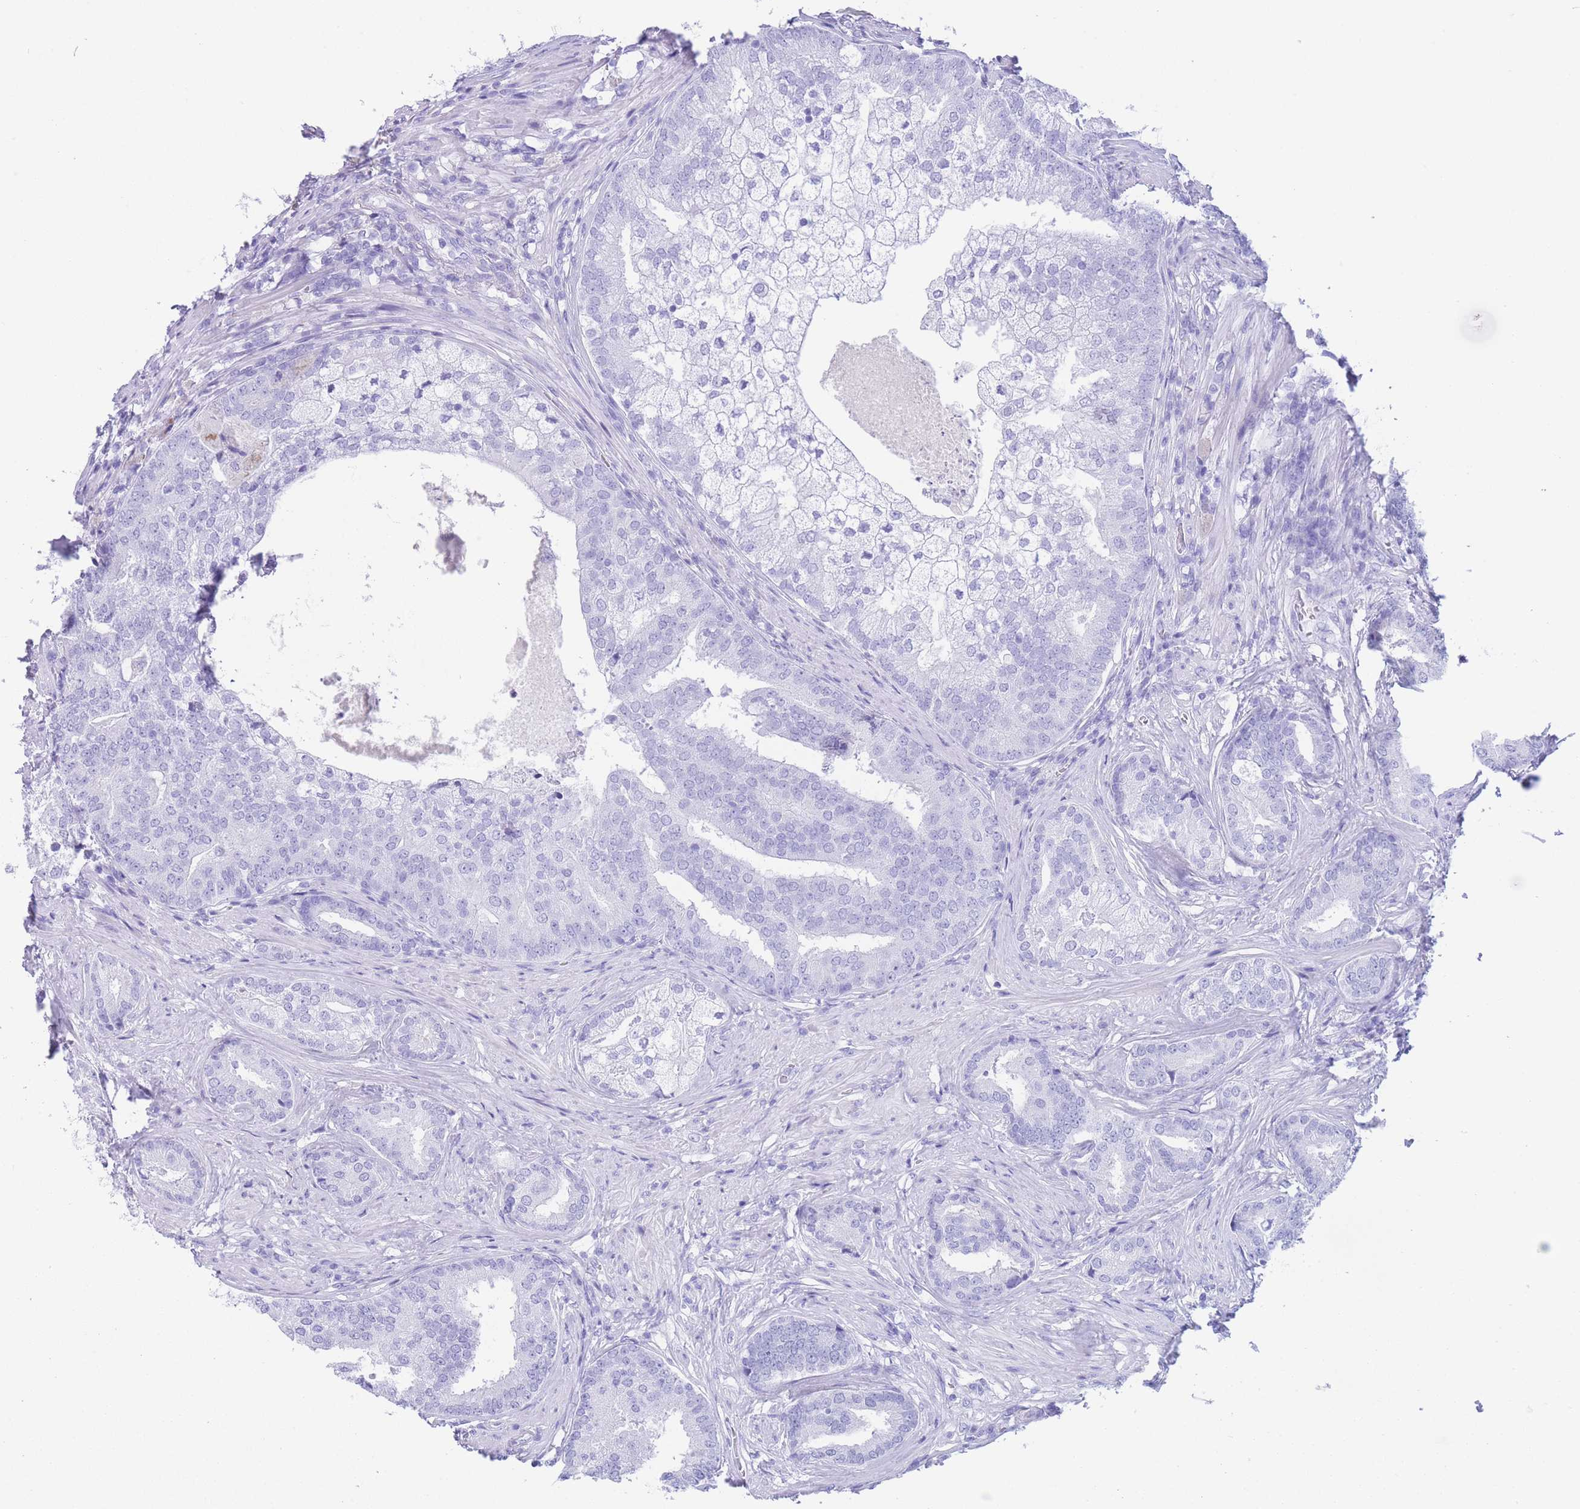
{"staining": {"intensity": "negative", "quantity": "none", "location": "none"}, "tissue": "prostate cancer", "cell_type": "Tumor cells", "image_type": "cancer", "snomed": [{"axis": "morphology", "description": "Adenocarcinoma, High grade"}, {"axis": "topography", "description": "Prostate"}], "caption": "High magnification brightfield microscopy of prostate high-grade adenocarcinoma stained with DAB (brown) and counterstained with hematoxylin (blue): tumor cells show no significant expression.", "gene": "SLCO1B3", "patient": {"sex": "male", "age": 55}}